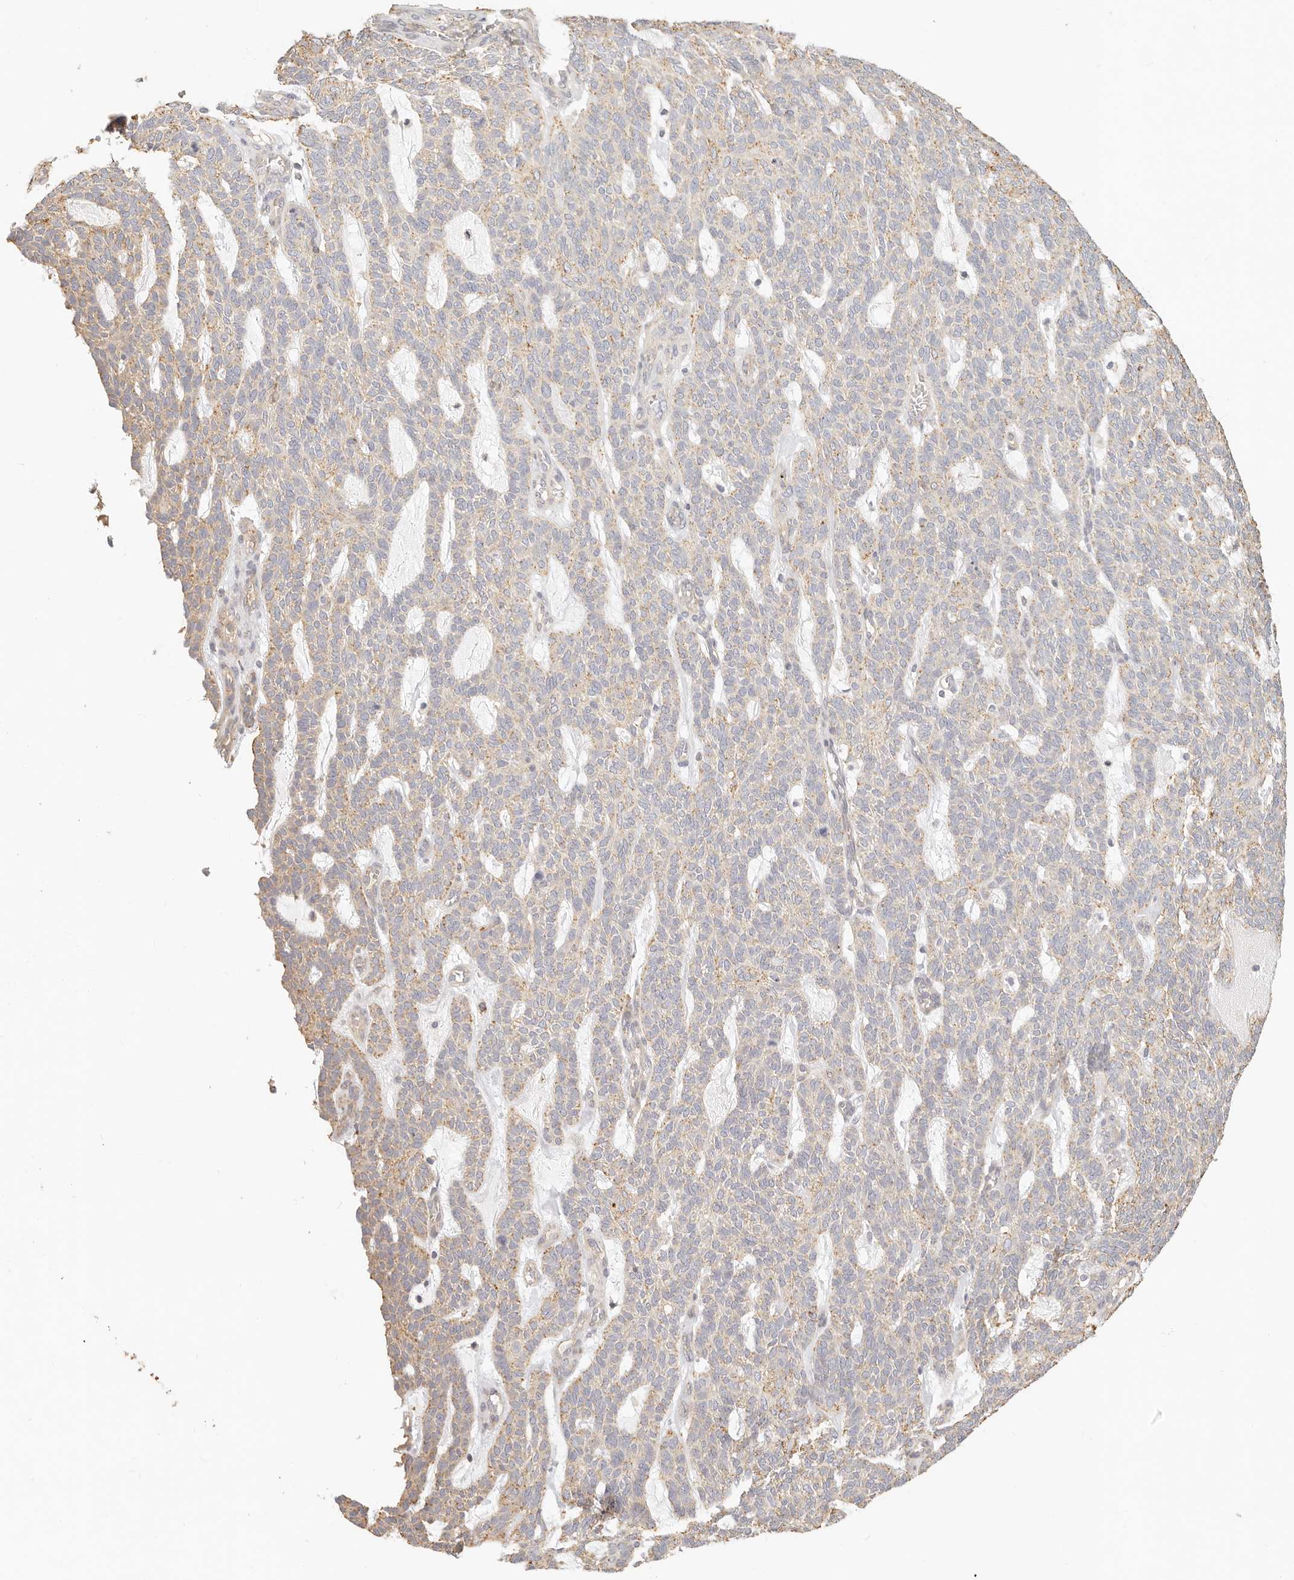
{"staining": {"intensity": "moderate", "quantity": "<25%", "location": "cytoplasmic/membranous"}, "tissue": "skin cancer", "cell_type": "Tumor cells", "image_type": "cancer", "snomed": [{"axis": "morphology", "description": "Squamous cell carcinoma, NOS"}, {"axis": "topography", "description": "Skin"}], "caption": "Immunohistochemistry staining of squamous cell carcinoma (skin), which displays low levels of moderate cytoplasmic/membranous positivity in about <25% of tumor cells indicating moderate cytoplasmic/membranous protein staining. The staining was performed using DAB (brown) for protein detection and nuclei were counterstained in hematoxylin (blue).", "gene": "CNMD", "patient": {"sex": "female", "age": 90}}